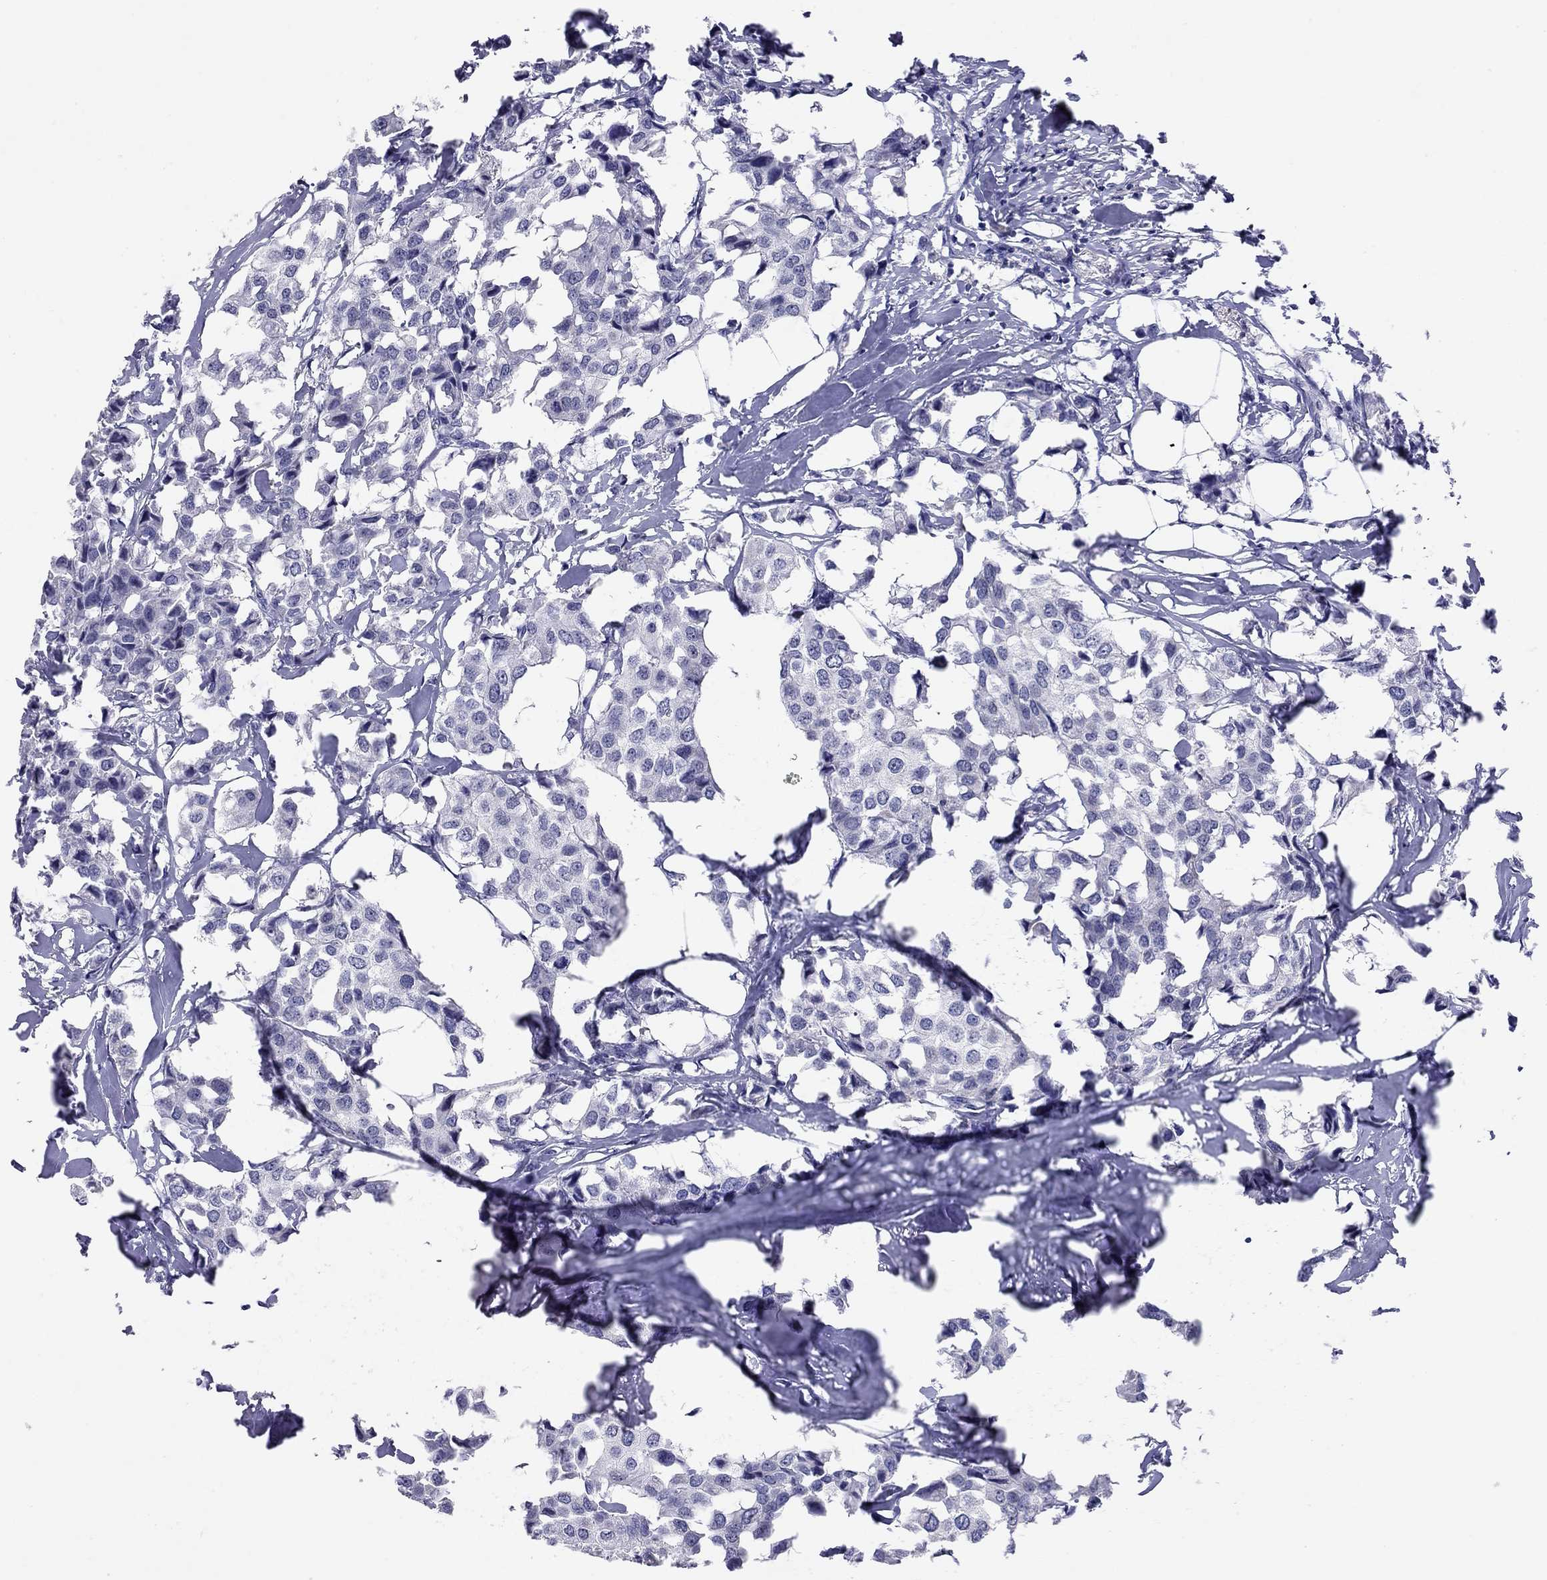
{"staining": {"intensity": "negative", "quantity": "none", "location": "none"}, "tissue": "breast cancer", "cell_type": "Tumor cells", "image_type": "cancer", "snomed": [{"axis": "morphology", "description": "Duct carcinoma"}, {"axis": "topography", "description": "Breast"}], "caption": "The photomicrograph demonstrates no significant positivity in tumor cells of breast cancer.", "gene": "ARMC12", "patient": {"sex": "female", "age": 80}}